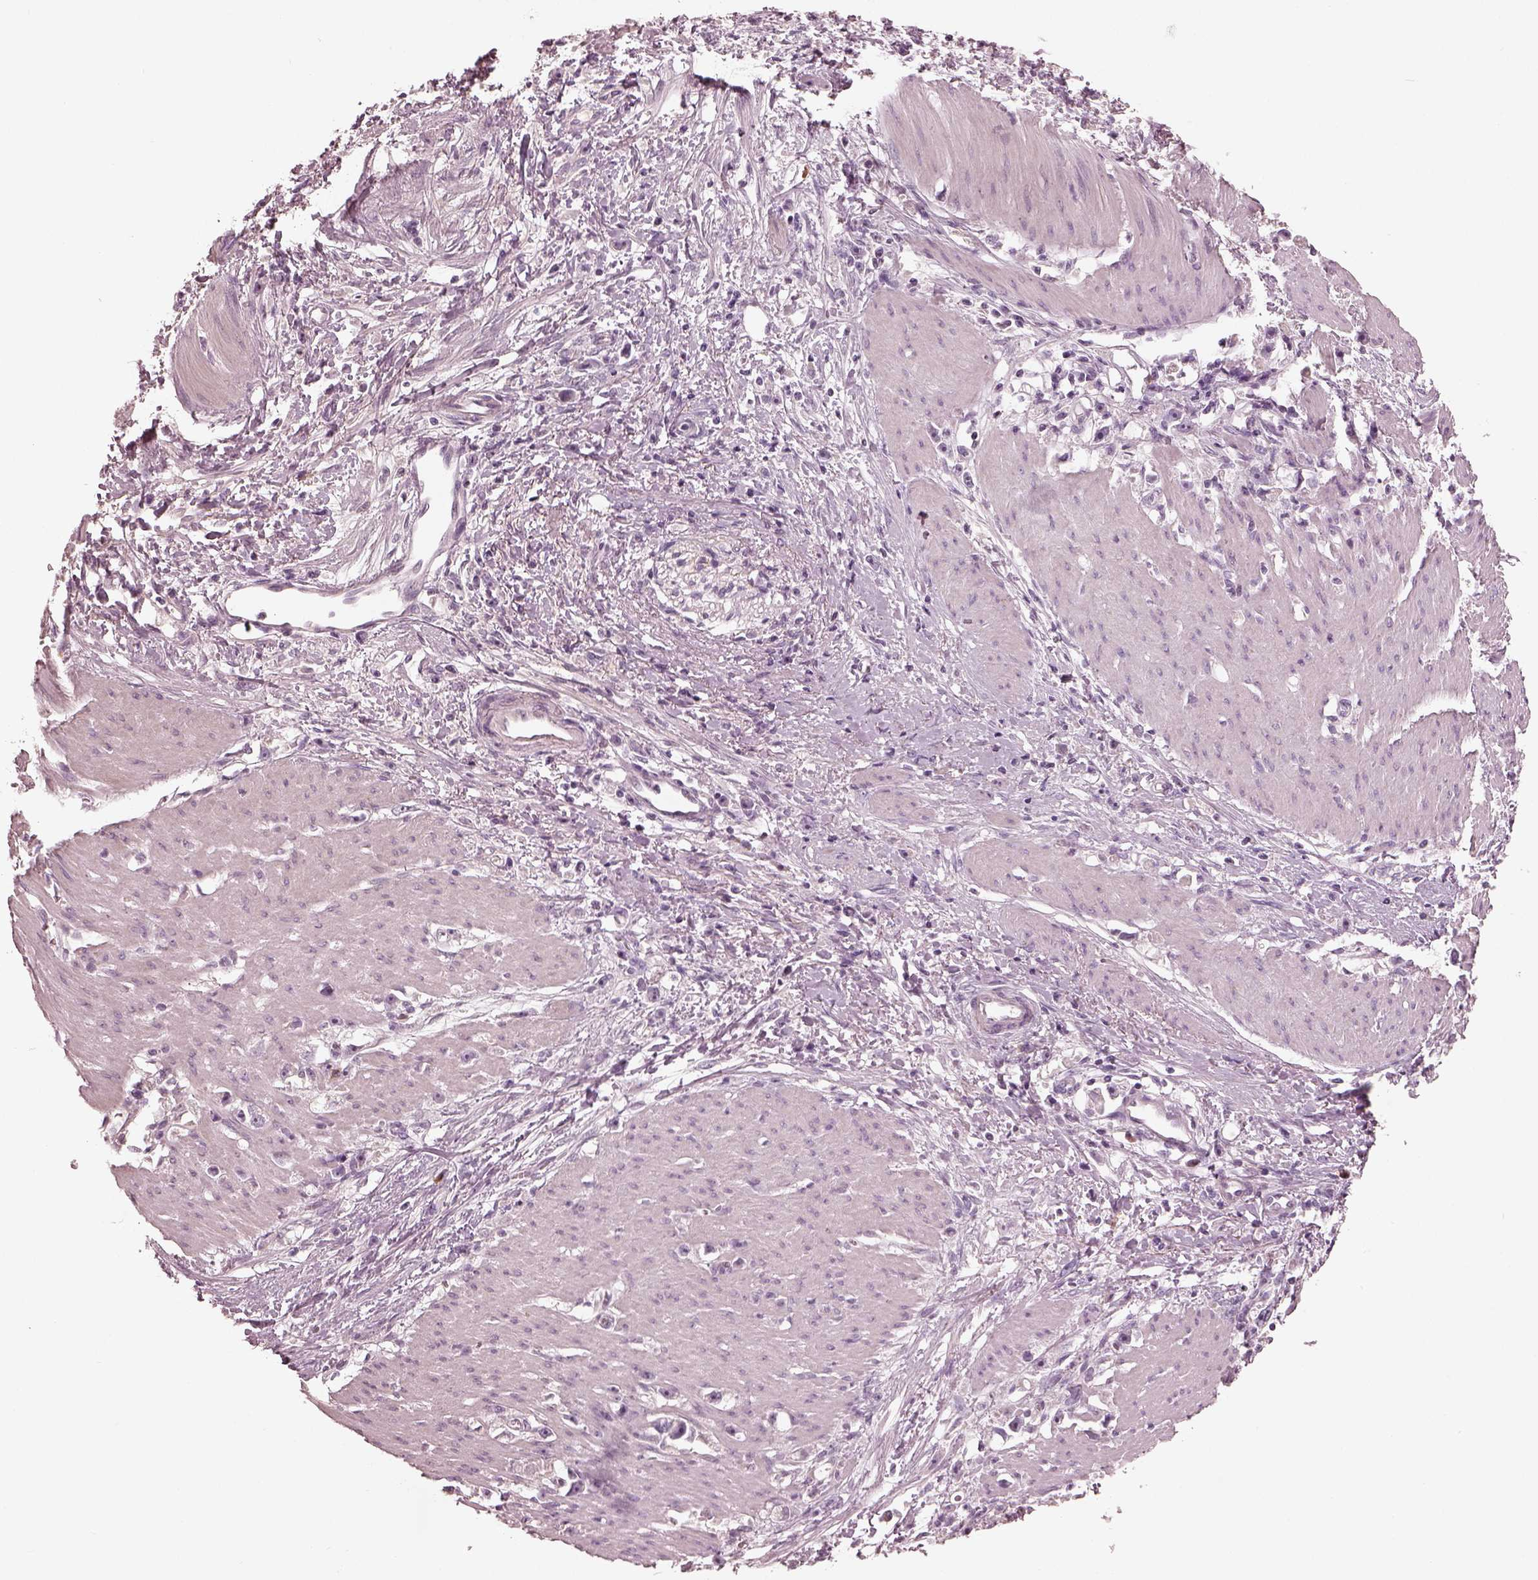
{"staining": {"intensity": "negative", "quantity": "none", "location": "none"}, "tissue": "stomach cancer", "cell_type": "Tumor cells", "image_type": "cancer", "snomed": [{"axis": "morphology", "description": "Adenocarcinoma, NOS"}, {"axis": "topography", "description": "Stomach"}], "caption": "Adenocarcinoma (stomach) was stained to show a protein in brown. There is no significant positivity in tumor cells.", "gene": "MIA", "patient": {"sex": "female", "age": 59}}